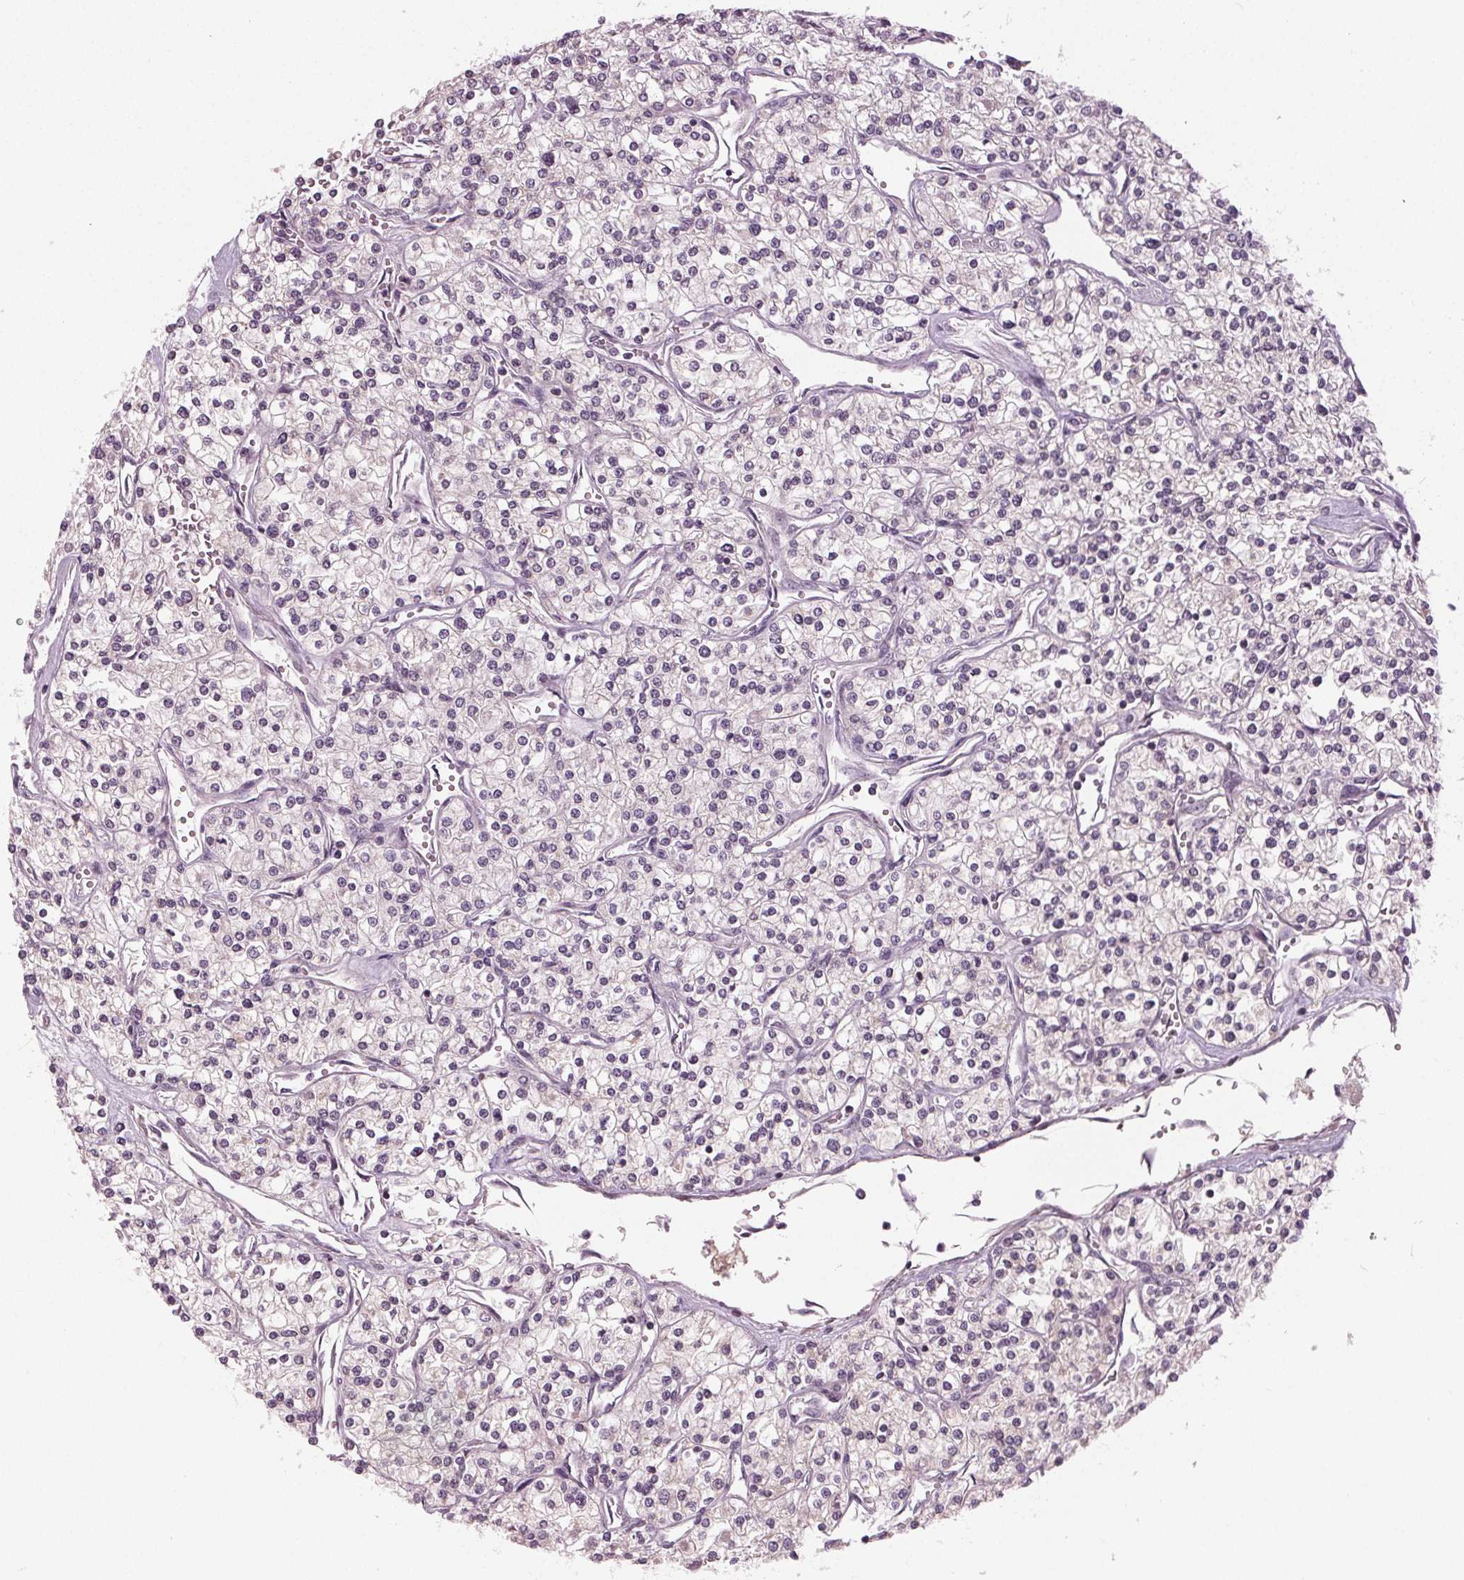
{"staining": {"intensity": "negative", "quantity": "none", "location": "none"}, "tissue": "renal cancer", "cell_type": "Tumor cells", "image_type": "cancer", "snomed": [{"axis": "morphology", "description": "Adenocarcinoma, NOS"}, {"axis": "topography", "description": "Kidney"}], "caption": "Protein analysis of renal cancer reveals no significant positivity in tumor cells. (DAB immunohistochemistry (IHC), high magnification).", "gene": "ZNF605", "patient": {"sex": "male", "age": 80}}